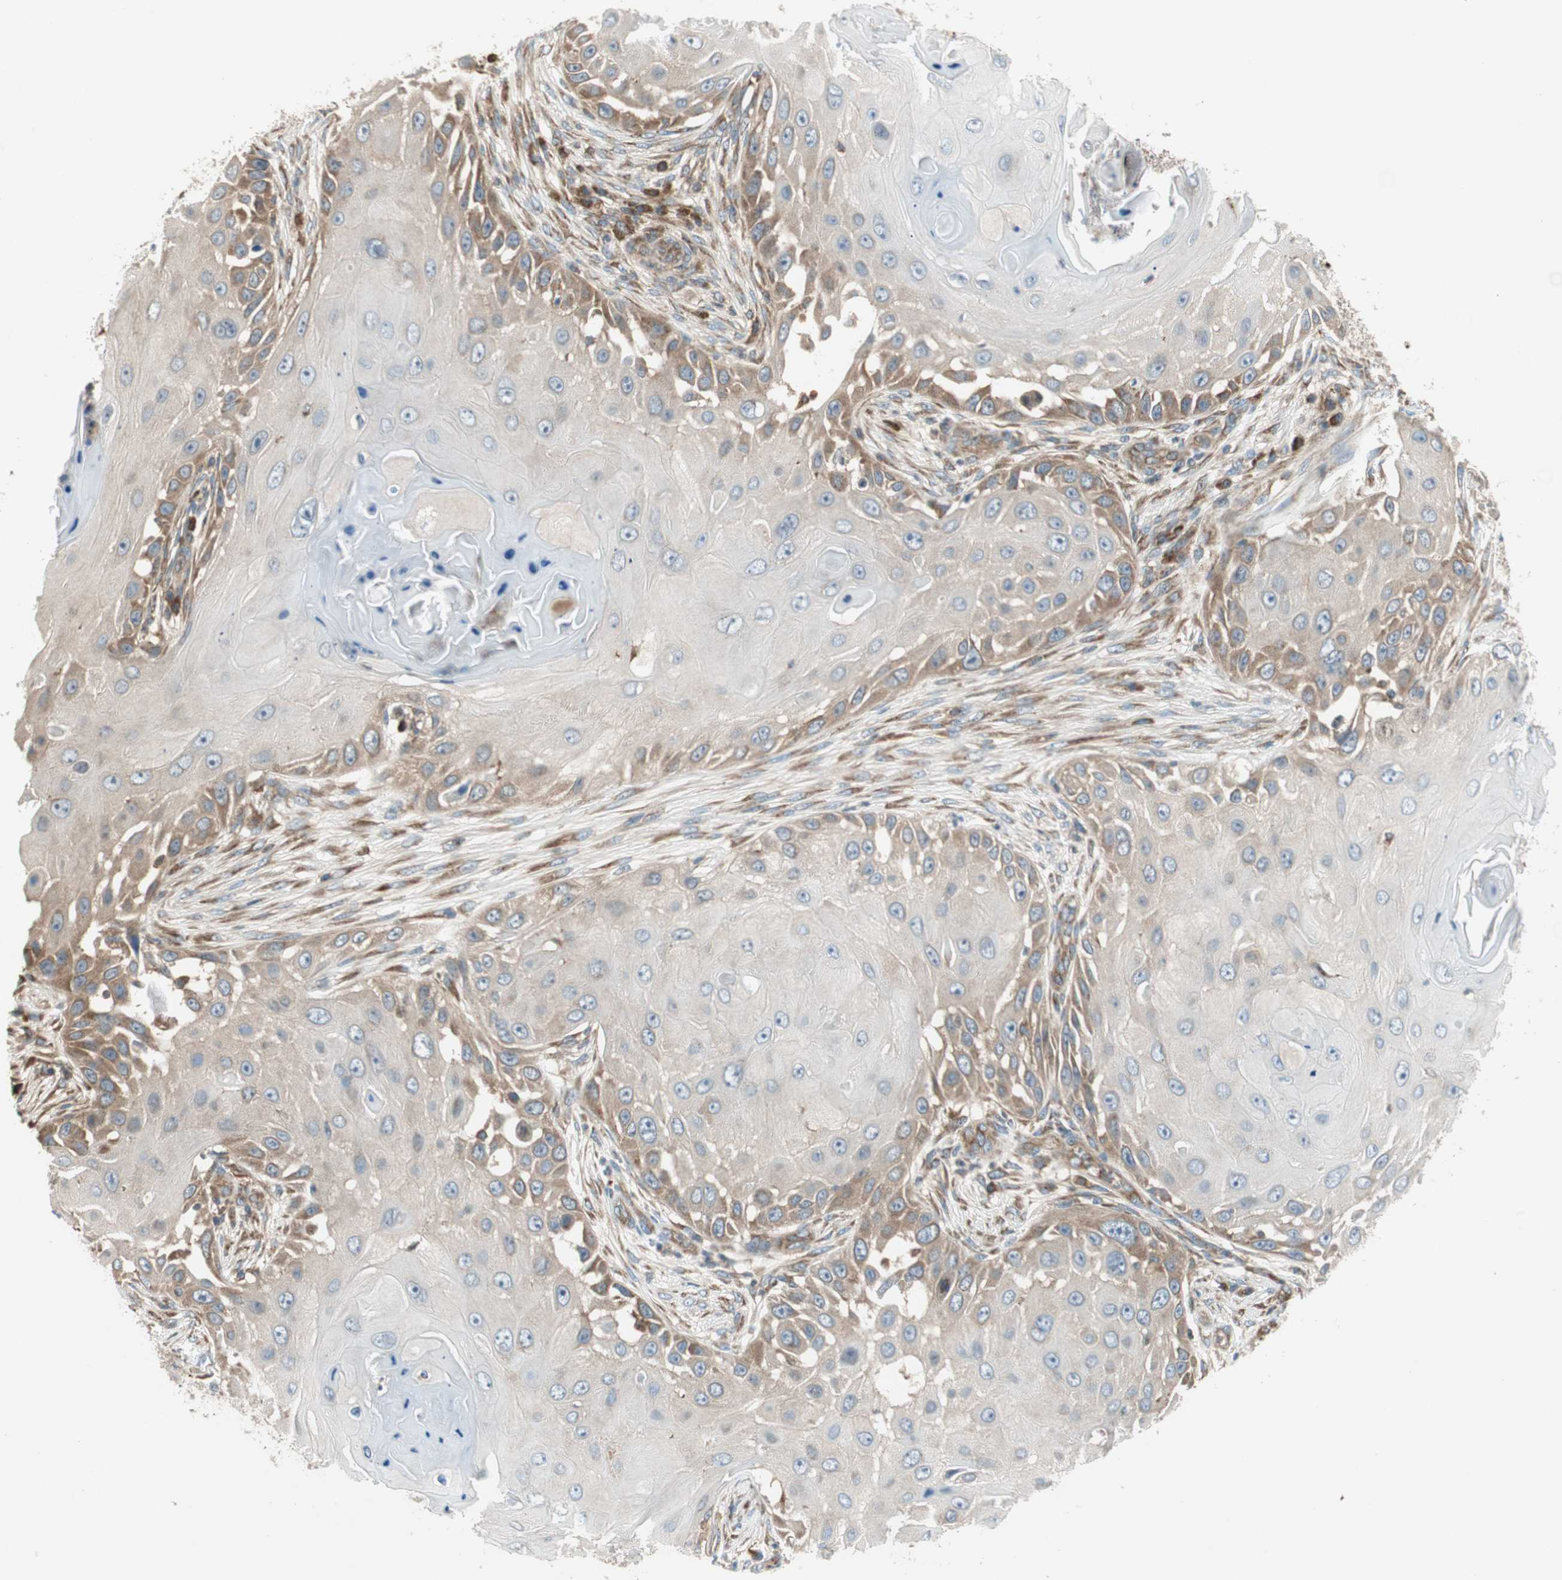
{"staining": {"intensity": "moderate", "quantity": "25%-75%", "location": "cytoplasmic/membranous"}, "tissue": "skin cancer", "cell_type": "Tumor cells", "image_type": "cancer", "snomed": [{"axis": "morphology", "description": "Squamous cell carcinoma, NOS"}, {"axis": "topography", "description": "Skin"}], "caption": "Skin squamous cell carcinoma stained with DAB (3,3'-diaminobenzidine) IHC reveals medium levels of moderate cytoplasmic/membranous staining in approximately 25%-75% of tumor cells.", "gene": "CHADL", "patient": {"sex": "female", "age": 44}}